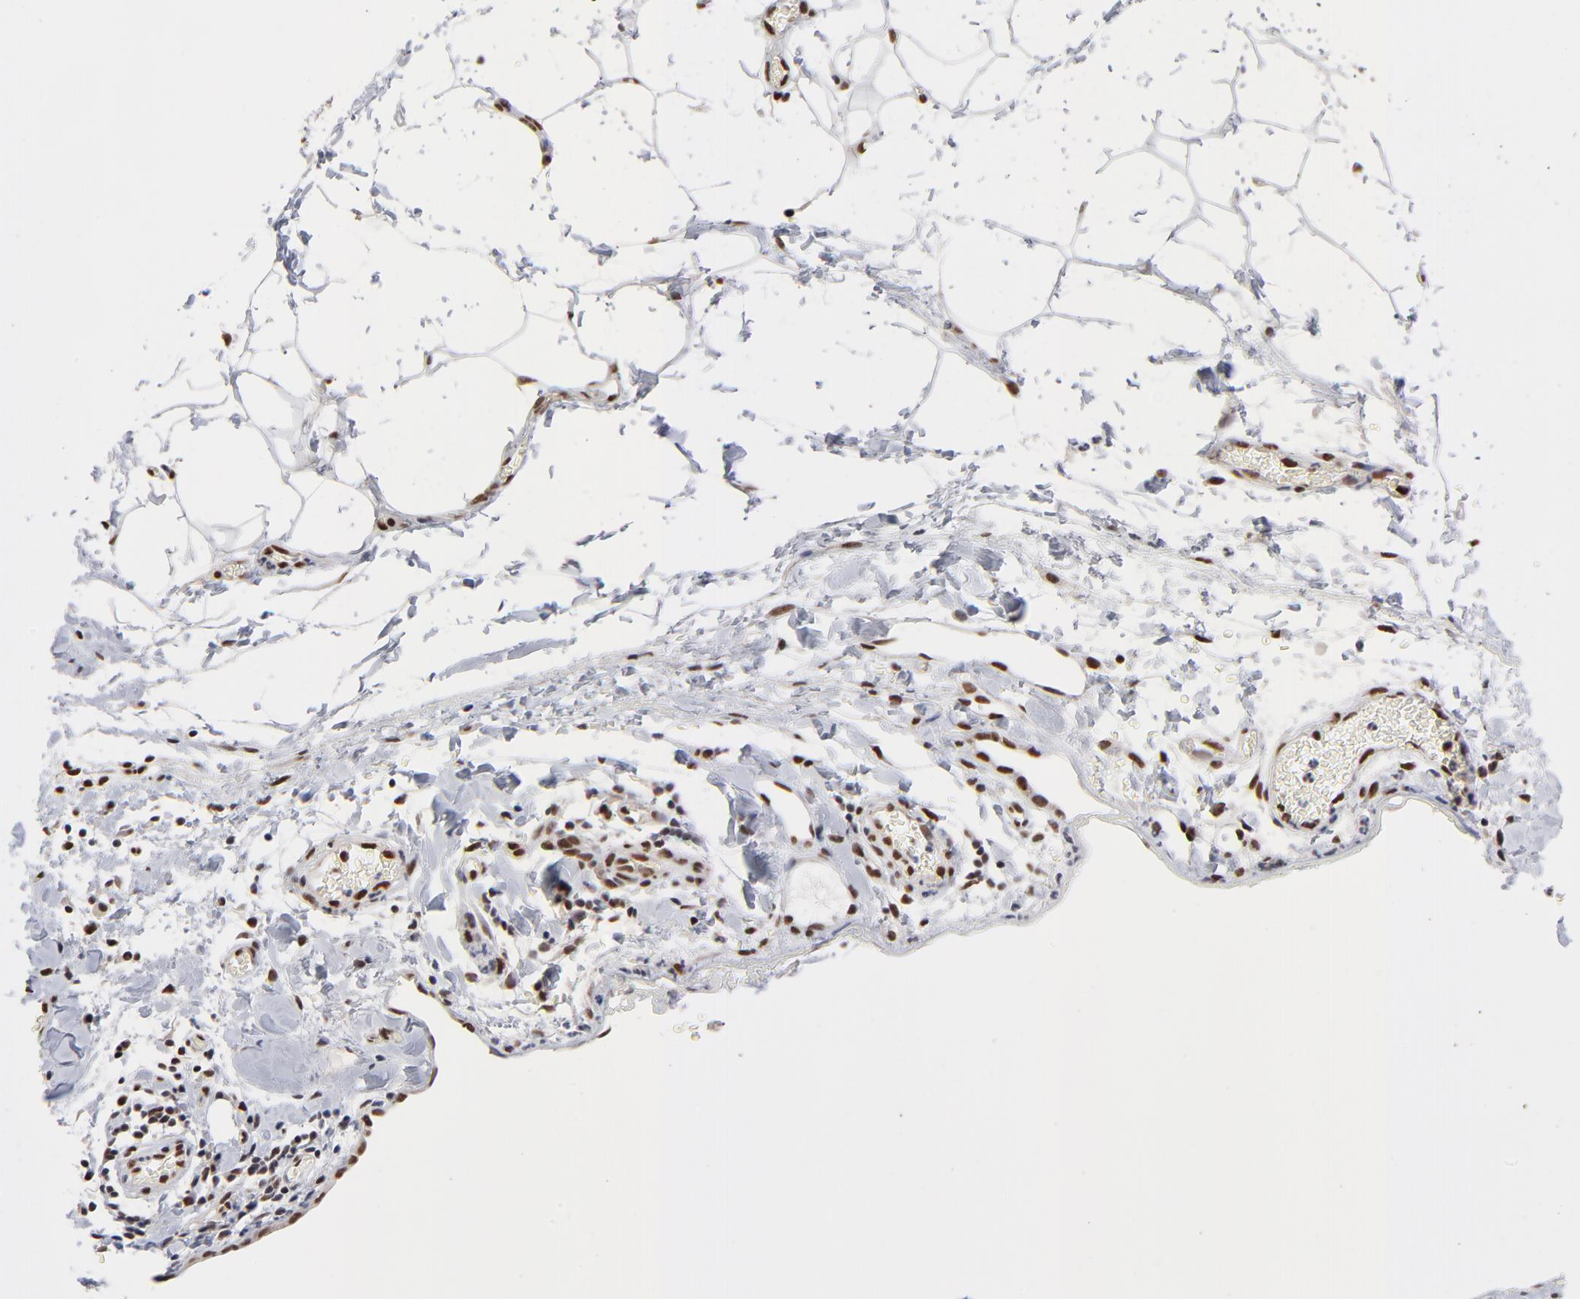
{"staining": {"intensity": "strong", "quantity": ">75%", "location": "cytoplasmic/membranous,nuclear"}, "tissue": "stomach cancer", "cell_type": "Tumor cells", "image_type": "cancer", "snomed": [{"axis": "morphology", "description": "Adenocarcinoma, NOS"}, {"axis": "topography", "description": "Stomach, upper"}], "caption": "Human stomach cancer (adenocarcinoma) stained with a protein marker exhibits strong staining in tumor cells.", "gene": "ZNF3", "patient": {"sex": "male", "age": 47}}